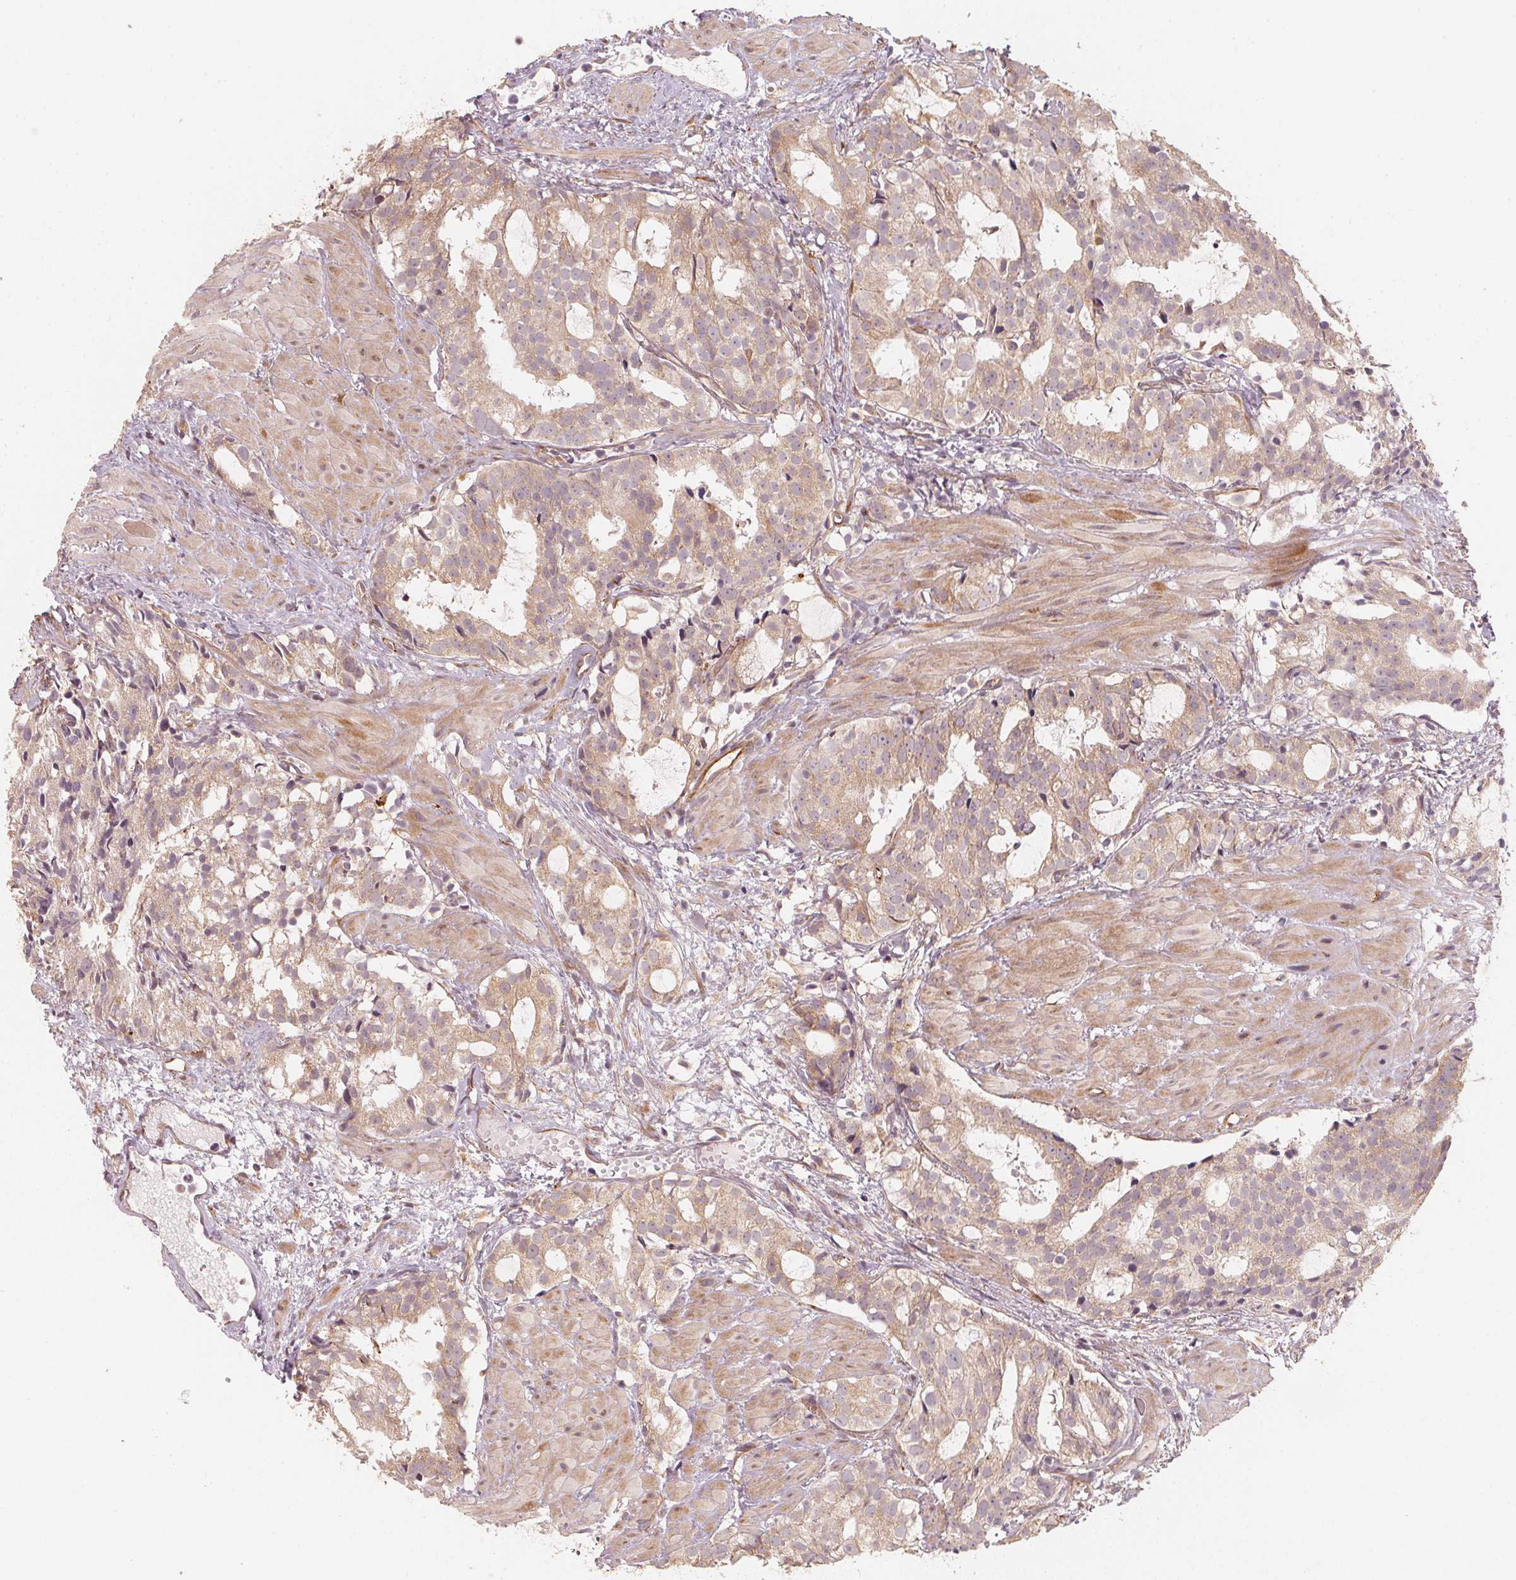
{"staining": {"intensity": "weak", "quantity": "25%-75%", "location": "cytoplasmic/membranous"}, "tissue": "prostate cancer", "cell_type": "Tumor cells", "image_type": "cancer", "snomed": [{"axis": "morphology", "description": "Adenocarcinoma, High grade"}, {"axis": "topography", "description": "Prostate"}], "caption": "Immunohistochemistry (IHC) of adenocarcinoma (high-grade) (prostate) displays low levels of weak cytoplasmic/membranous positivity in about 25%-75% of tumor cells.", "gene": "TSPAN12", "patient": {"sex": "male", "age": 79}}